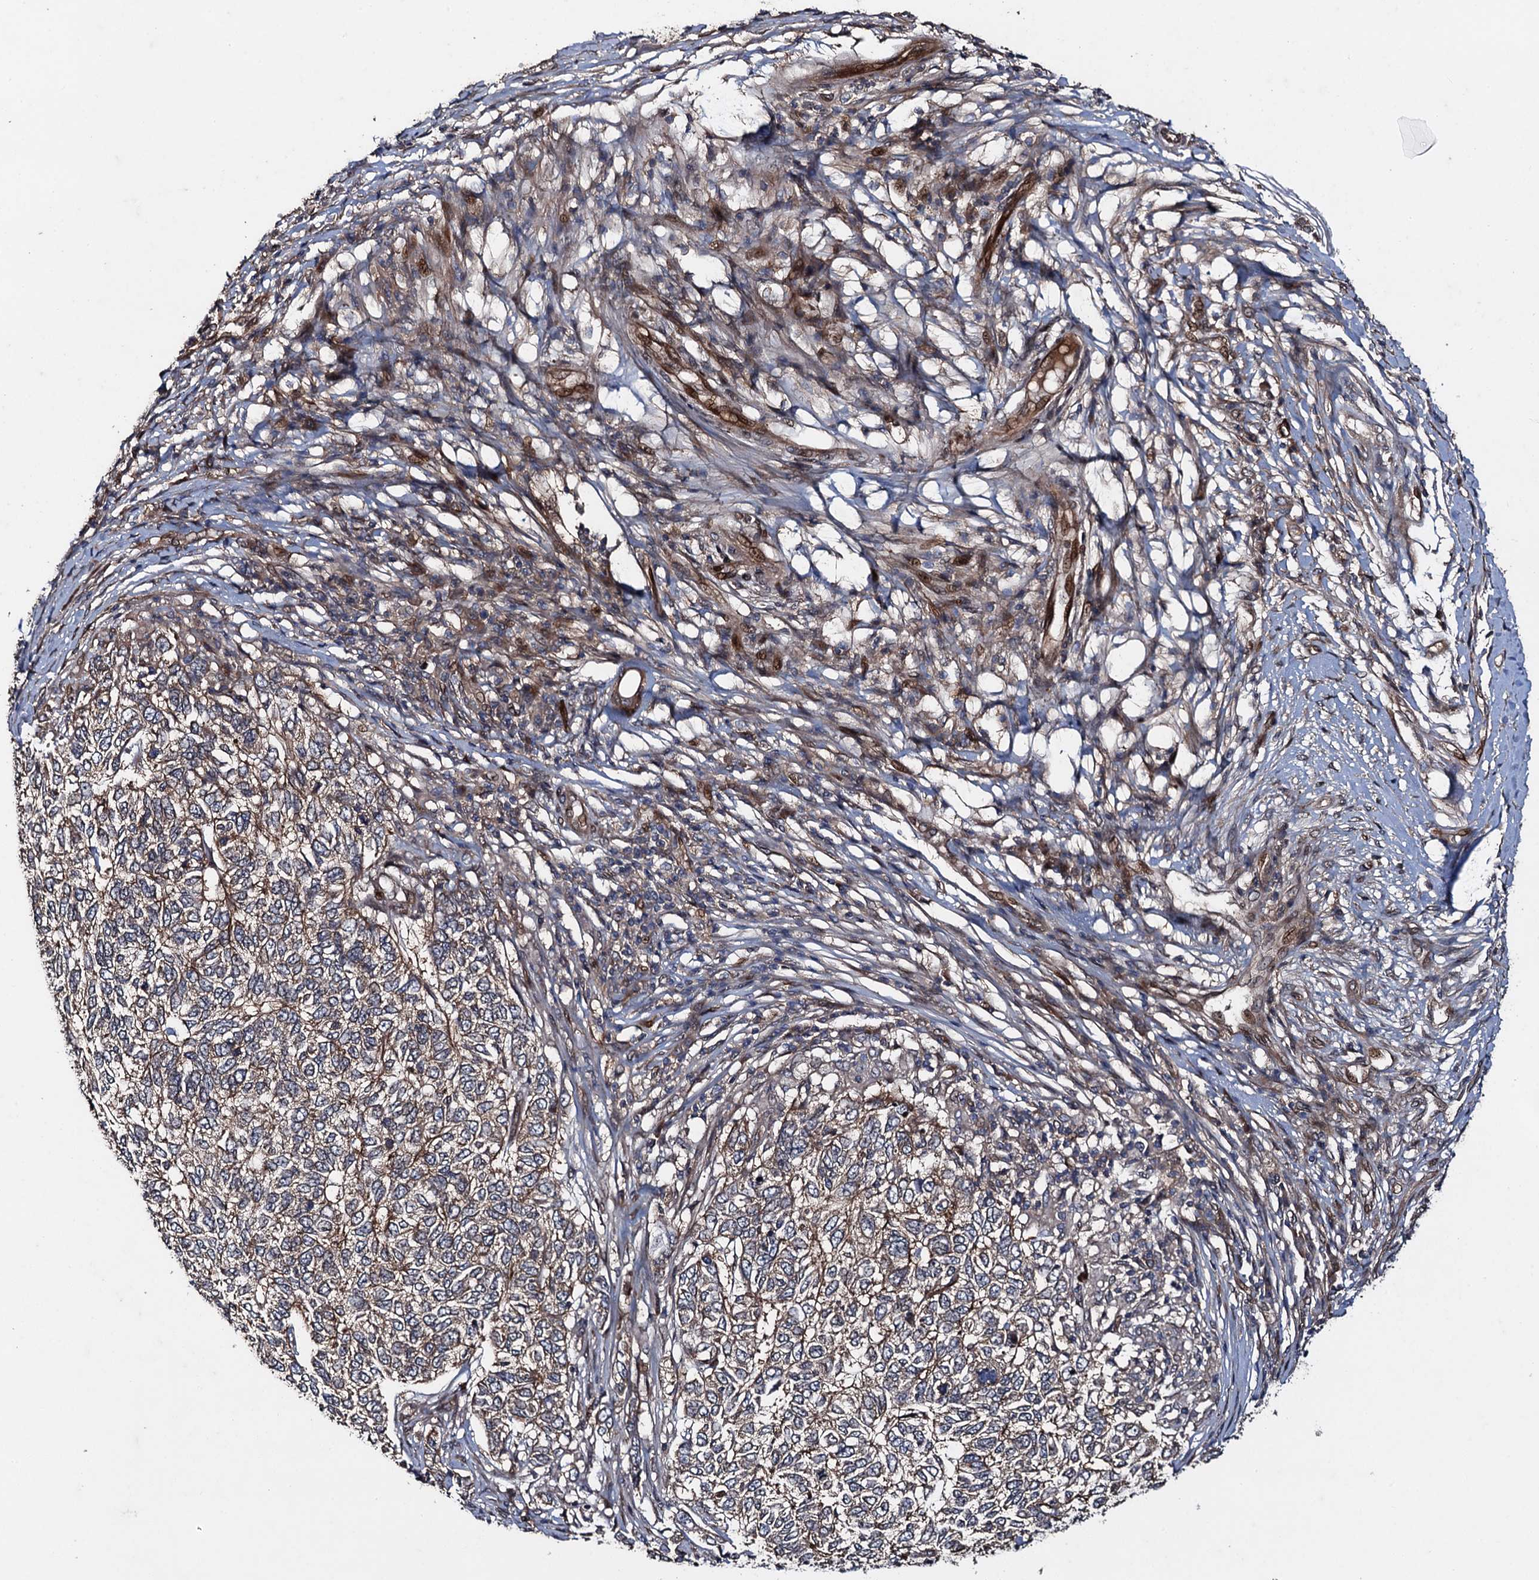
{"staining": {"intensity": "weak", "quantity": ">75%", "location": "cytoplasmic/membranous"}, "tissue": "skin cancer", "cell_type": "Tumor cells", "image_type": "cancer", "snomed": [{"axis": "morphology", "description": "Basal cell carcinoma"}, {"axis": "topography", "description": "Skin"}], "caption": "Immunohistochemistry (IHC) staining of skin cancer (basal cell carcinoma), which shows low levels of weak cytoplasmic/membranous staining in about >75% of tumor cells indicating weak cytoplasmic/membranous protein positivity. The staining was performed using DAB (brown) for protein detection and nuclei were counterstained in hematoxylin (blue).", "gene": "RHOBTB1", "patient": {"sex": "female", "age": 65}}